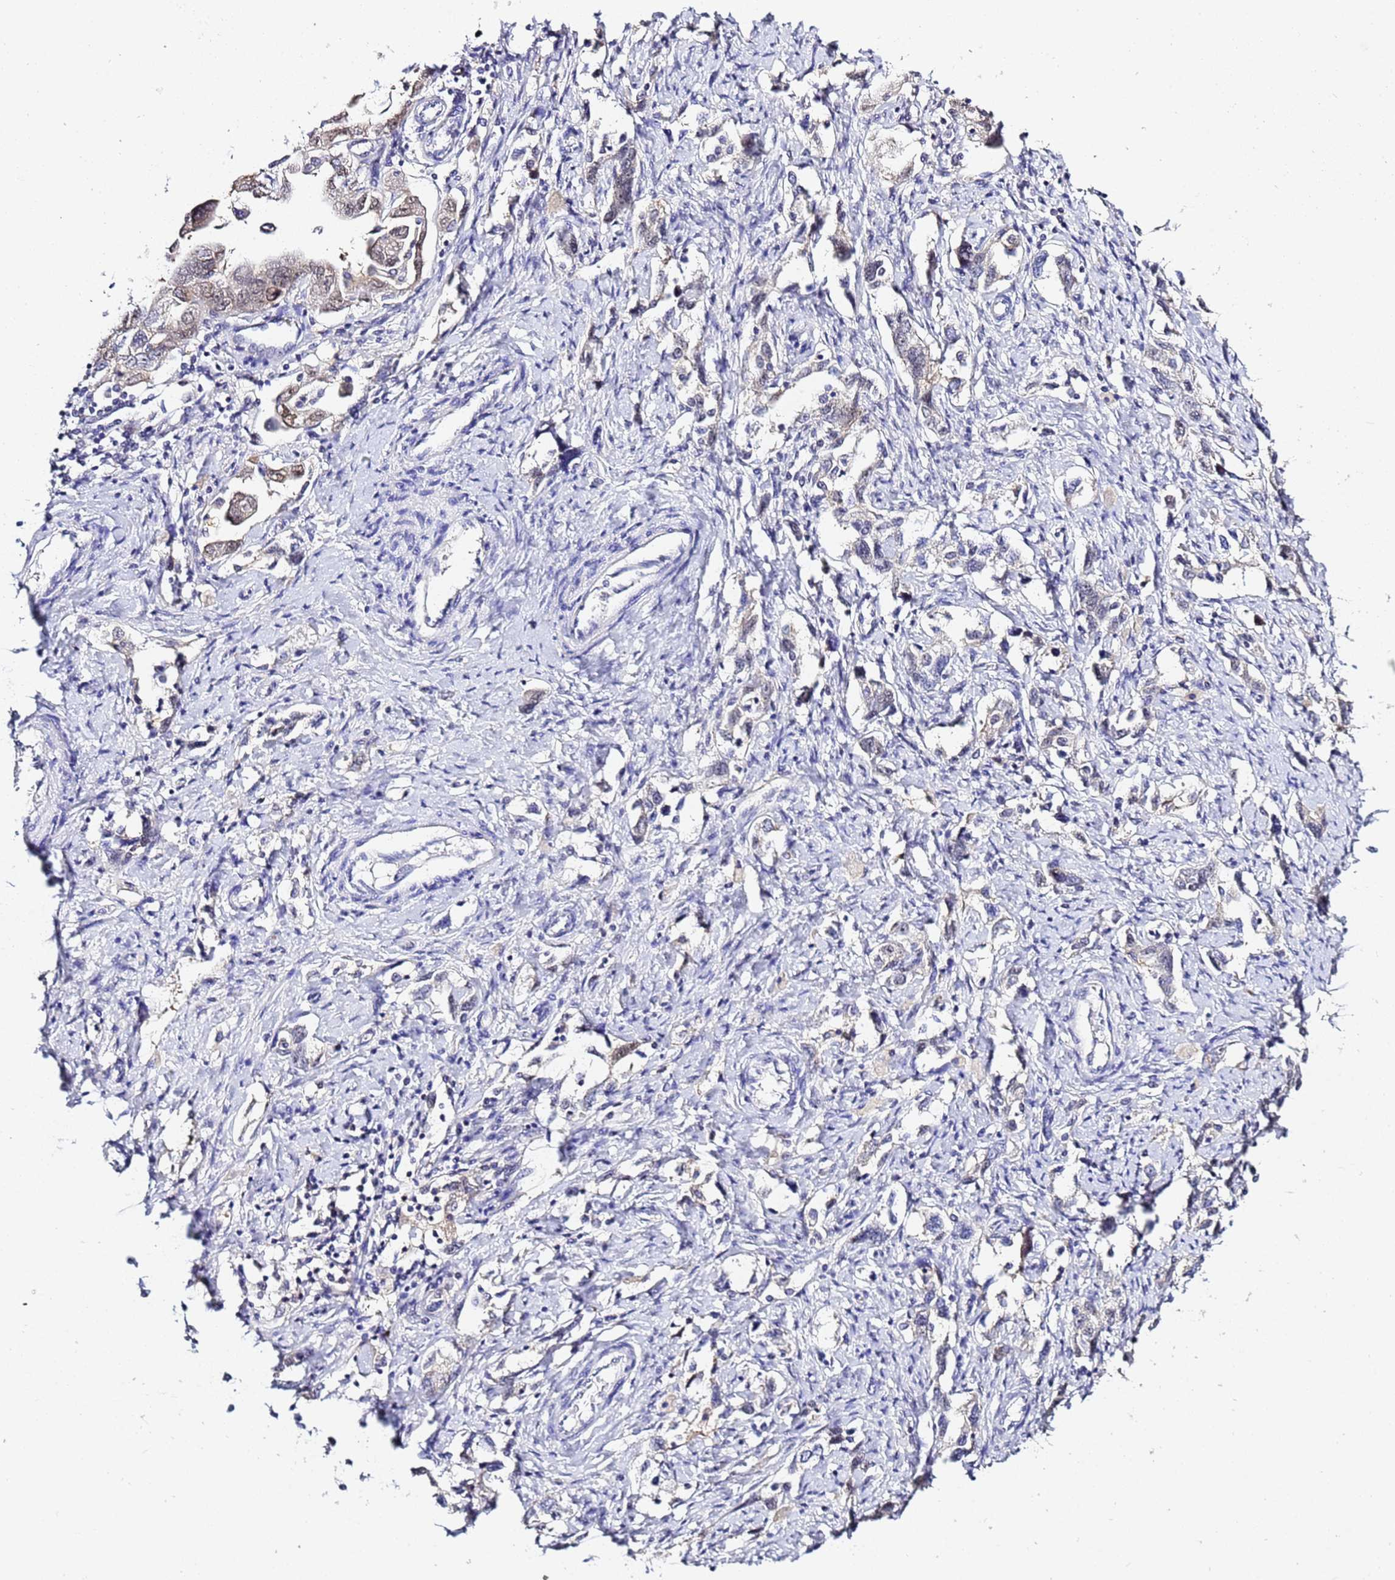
{"staining": {"intensity": "weak", "quantity": "25%-75%", "location": "cytoplasmic/membranous,nuclear"}, "tissue": "ovarian cancer", "cell_type": "Tumor cells", "image_type": "cancer", "snomed": [{"axis": "morphology", "description": "Carcinoma, NOS"}, {"axis": "morphology", "description": "Cystadenocarcinoma, serous, NOS"}, {"axis": "topography", "description": "Ovary"}], "caption": "This micrograph displays carcinoma (ovarian) stained with IHC to label a protein in brown. The cytoplasmic/membranous and nuclear of tumor cells show weak positivity for the protein. Nuclei are counter-stained blue.", "gene": "ACTL6B", "patient": {"sex": "female", "age": 69}}